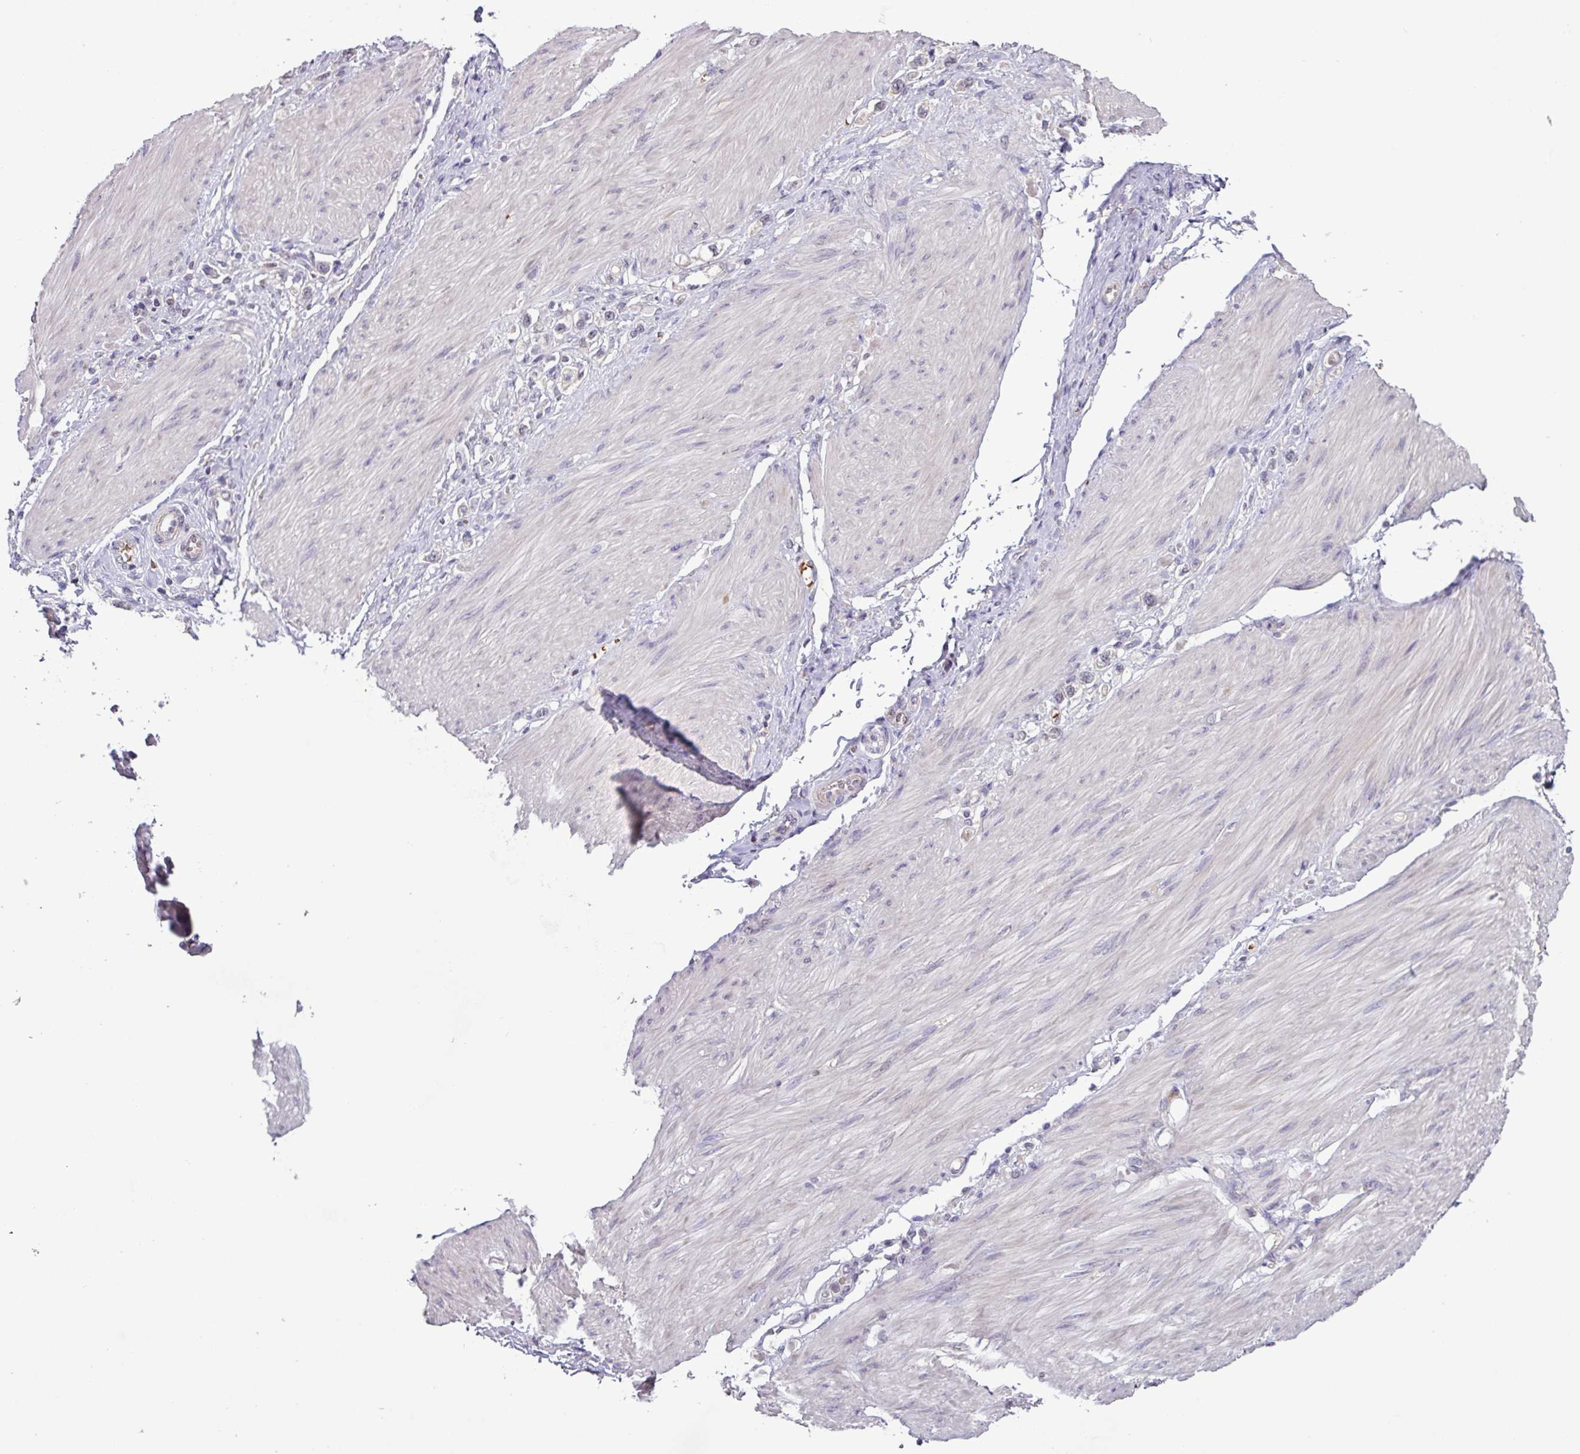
{"staining": {"intensity": "weak", "quantity": "25%-75%", "location": "cytoplasmic/membranous,nuclear"}, "tissue": "stomach cancer", "cell_type": "Tumor cells", "image_type": "cancer", "snomed": [{"axis": "morphology", "description": "Adenocarcinoma, NOS"}, {"axis": "topography", "description": "Stomach"}], "caption": "The histopathology image reveals staining of adenocarcinoma (stomach), revealing weak cytoplasmic/membranous and nuclear protein staining (brown color) within tumor cells.", "gene": "SLC5A10", "patient": {"sex": "female", "age": 65}}